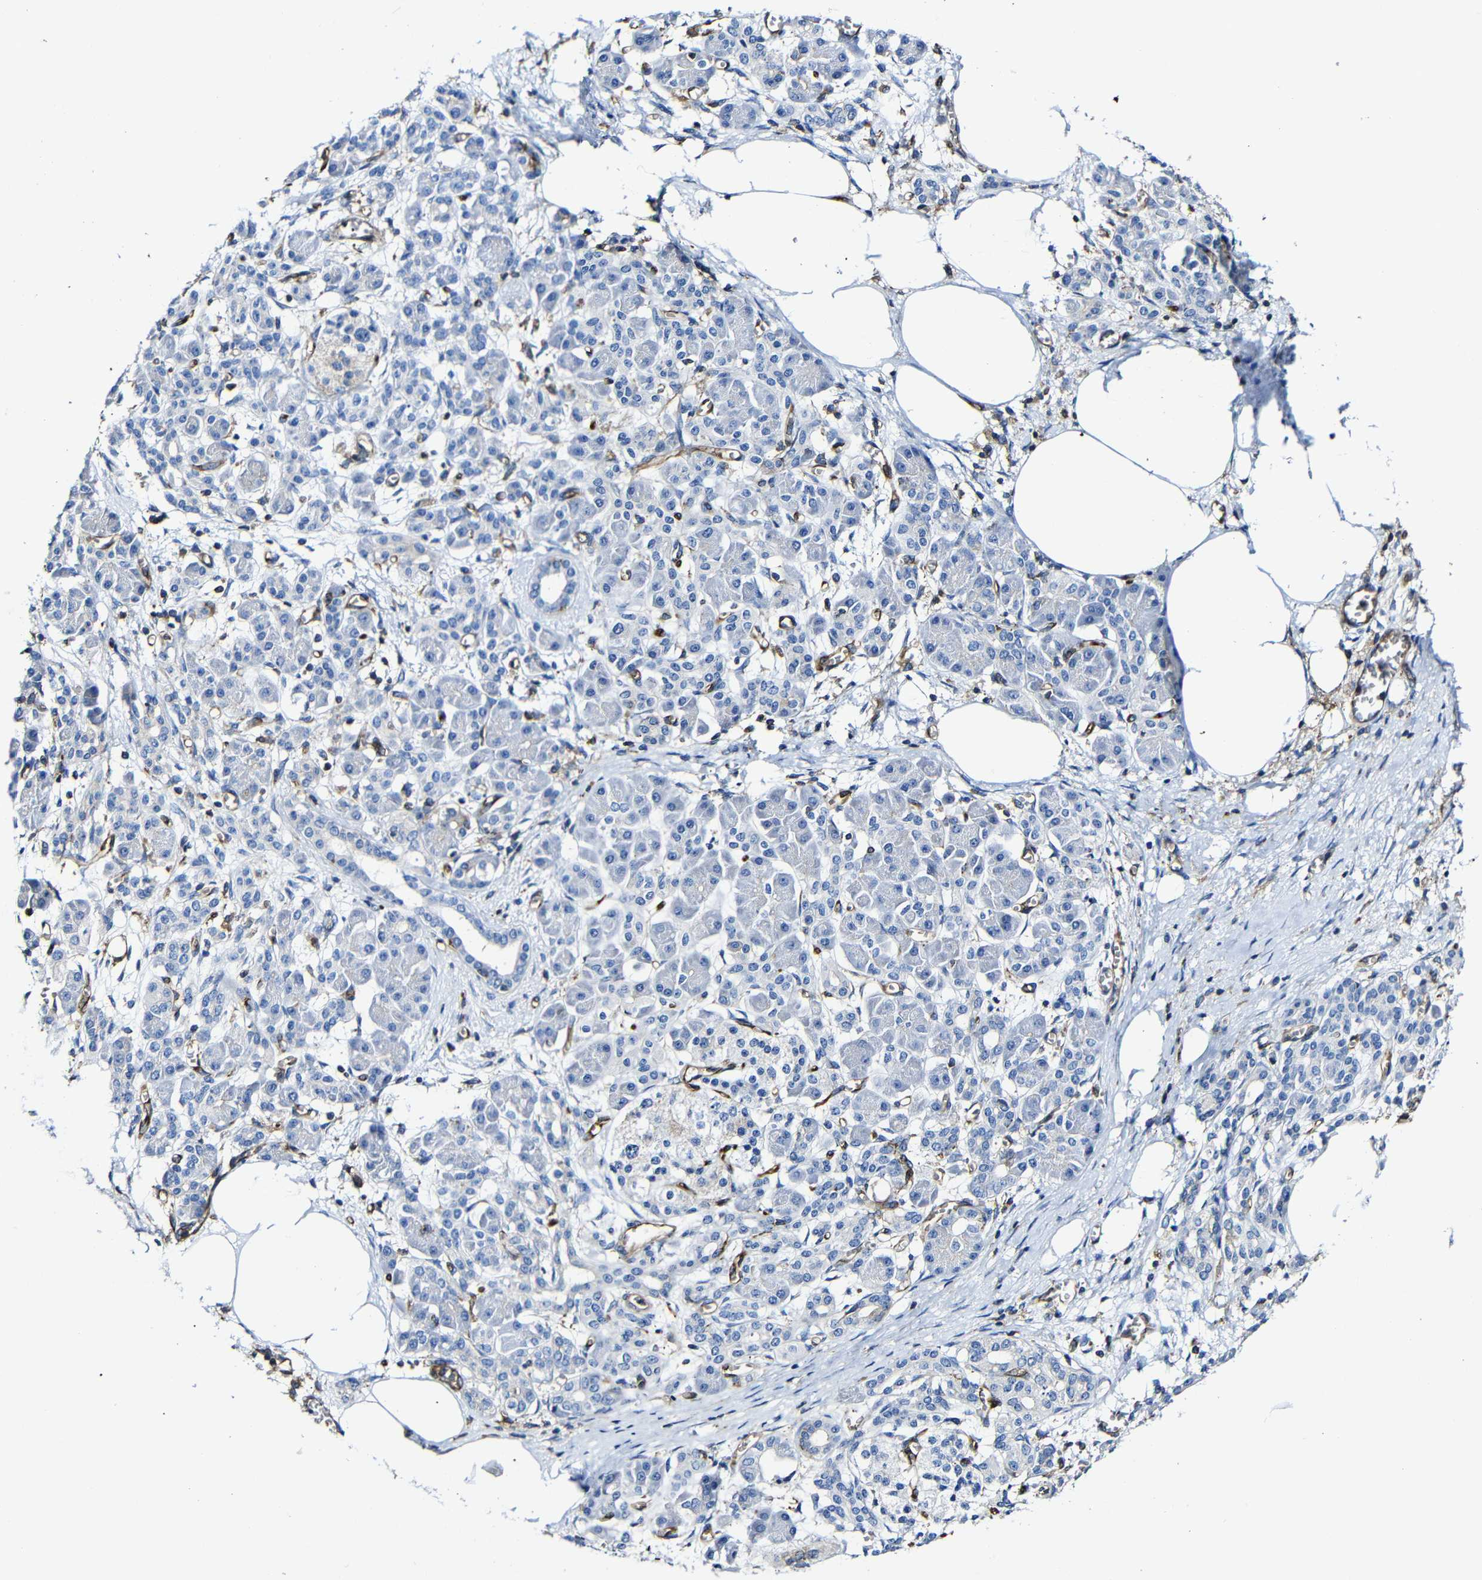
{"staining": {"intensity": "negative", "quantity": "none", "location": "none"}, "tissue": "pancreatic cancer", "cell_type": "Tumor cells", "image_type": "cancer", "snomed": [{"axis": "morphology", "description": "Adenocarcinoma, NOS"}, {"axis": "topography", "description": "Pancreas"}], "caption": "Immunohistochemistry image of pancreatic cancer stained for a protein (brown), which displays no positivity in tumor cells.", "gene": "MSN", "patient": {"sex": "female", "age": 70}}